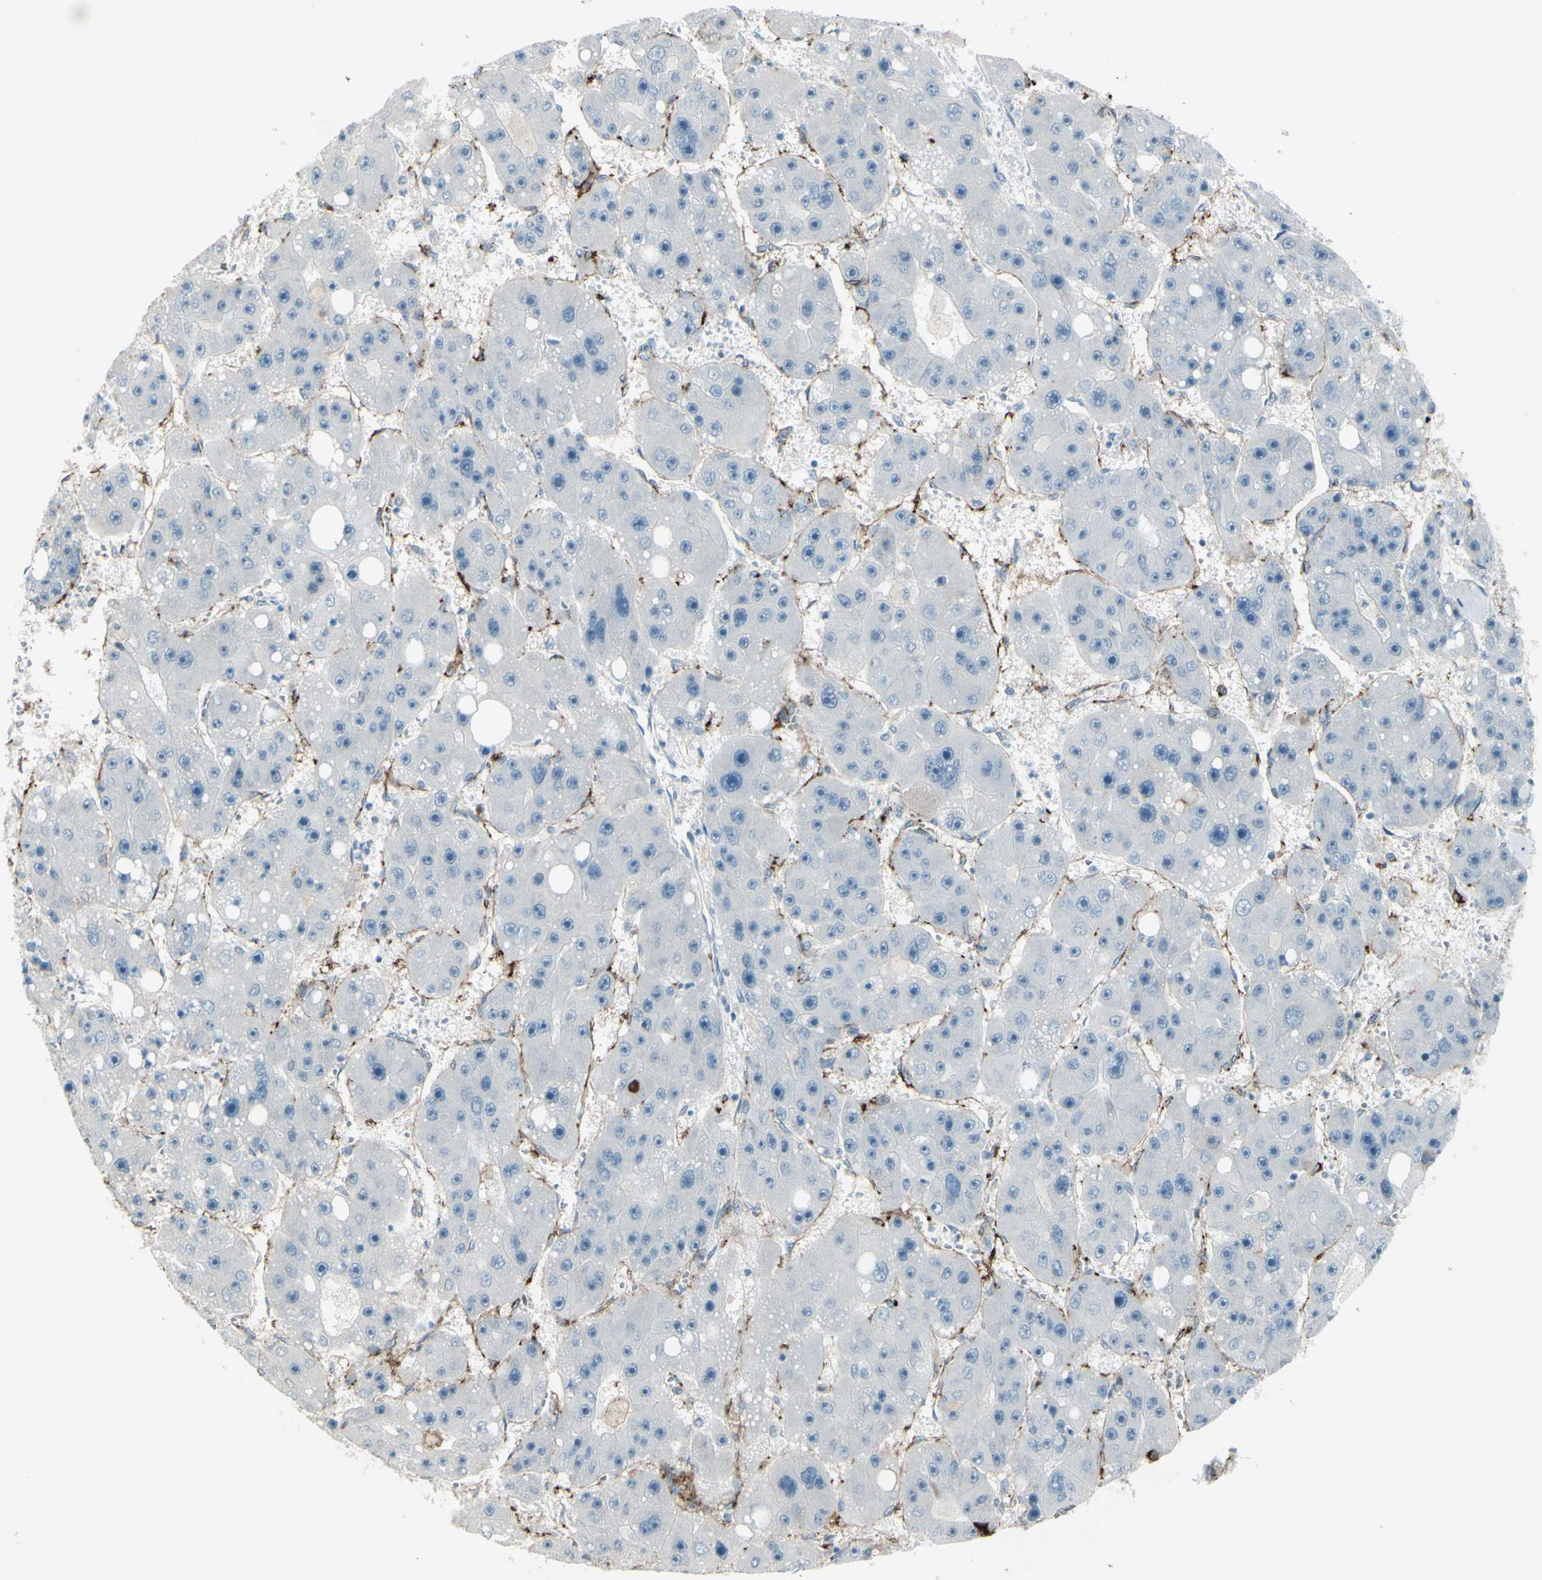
{"staining": {"intensity": "negative", "quantity": "none", "location": "none"}, "tissue": "liver cancer", "cell_type": "Tumor cells", "image_type": "cancer", "snomed": [{"axis": "morphology", "description": "Carcinoma, Hepatocellular, NOS"}, {"axis": "topography", "description": "Liver"}], "caption": "A high-resolution photomicrograph shows IHC staining of hepatocellular carcinoma (liver), which reveals no significant positivity in tumor cells.", "gene": "GPR34", "patient": {"sex": "female", "age": 61}}